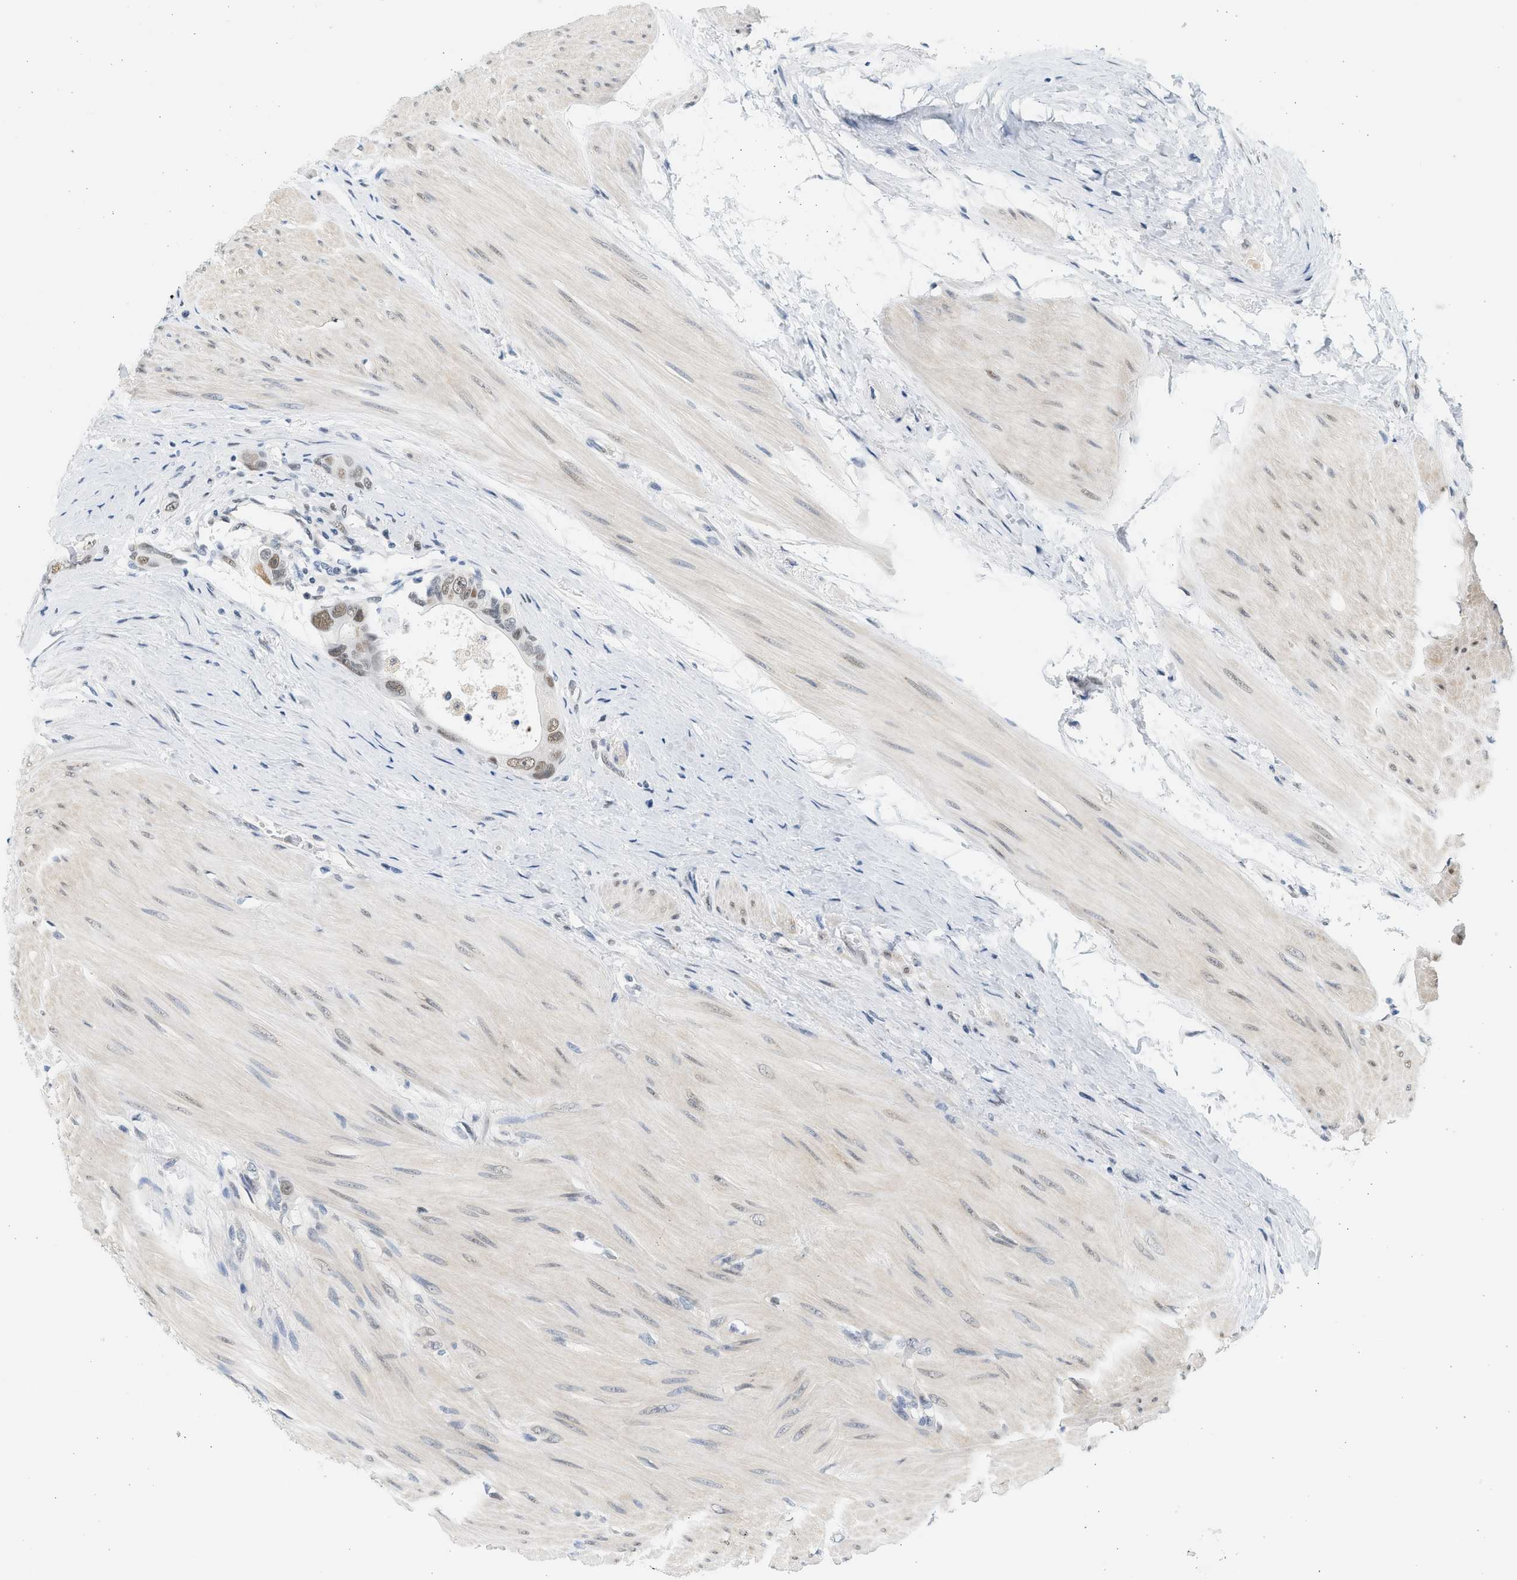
{"staining": {"intensity": "moderate", "quantity": ">75%", "location": "nuclear"}, "tissue": "colorectal cancer", "cell_type": "Tumor cells", "image_type": "cancer", "snomed": [{"axis": "morphology", "description": "Adenocarcinoma, NOS"}, {"axis": "topography", "description": "Rectum"}], "caption": "The photomicrograph displays a brown stain indicating the presence of a protein in the nuclear of tumor cells in colorectal cancer (adenocarcinoma).", "gene": "HIPK1", "patient": {"sex": "male", "age": 51}}